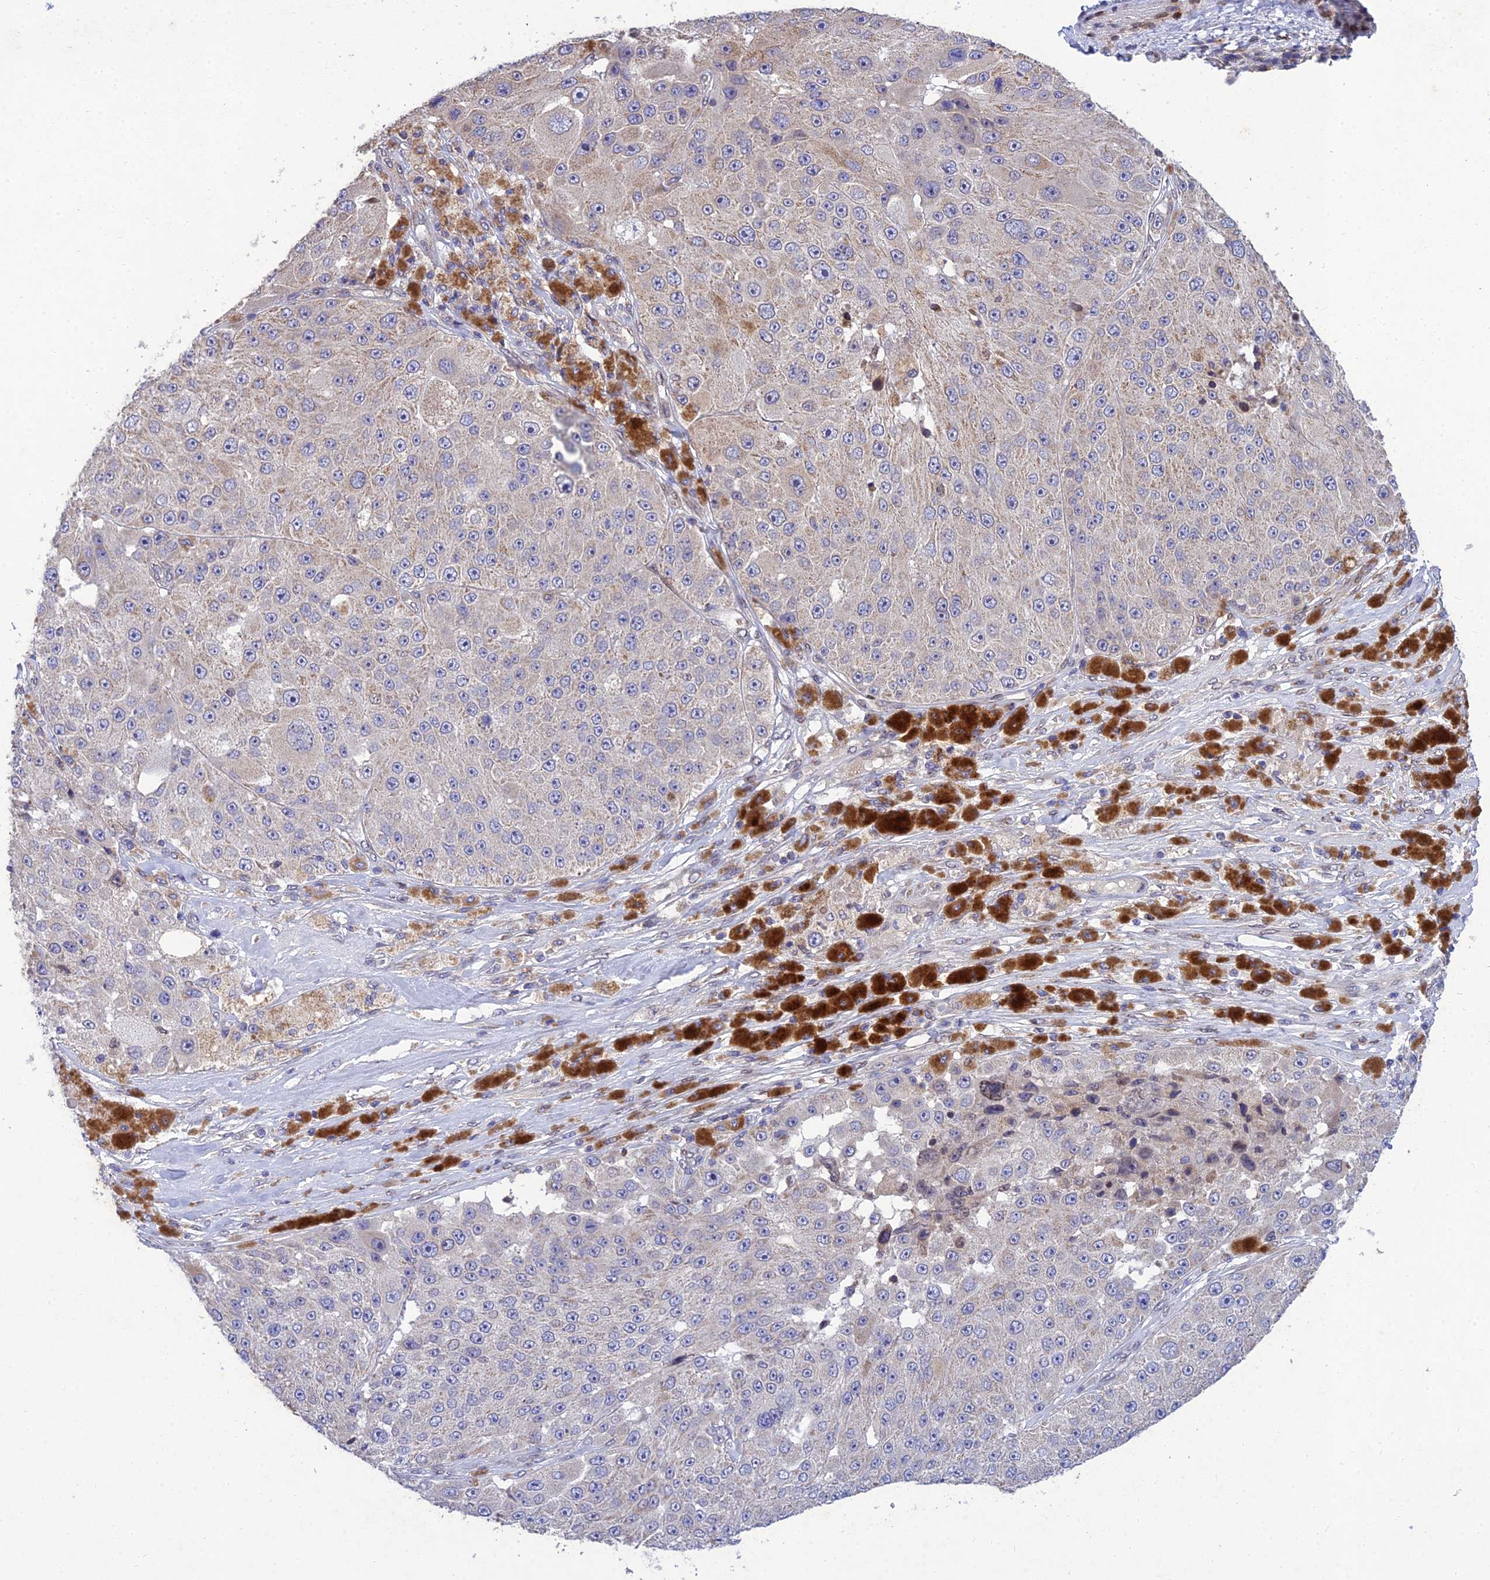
{"staining": {"intensity": "moderate", "quantity": "<25%", "location": "cytoplasmic/membranous"}, "tissue": "melanoma", "cell_type": "Tumor cells", "image_type": "cancer", "snomed": [{"axis": "morphology", "description": "Malignant melanoma, Metastatic site"}, {"axis": "topography", "description": "Lymph node"}], "caption": "Immunohistochemical staining of human melanoma shows low levels of moderate cytoplasmic/membranous protein positivity in about <25% of tumor cells.", "gene": "MGAT2", "patient": {"sex": "male", "age": 62}}